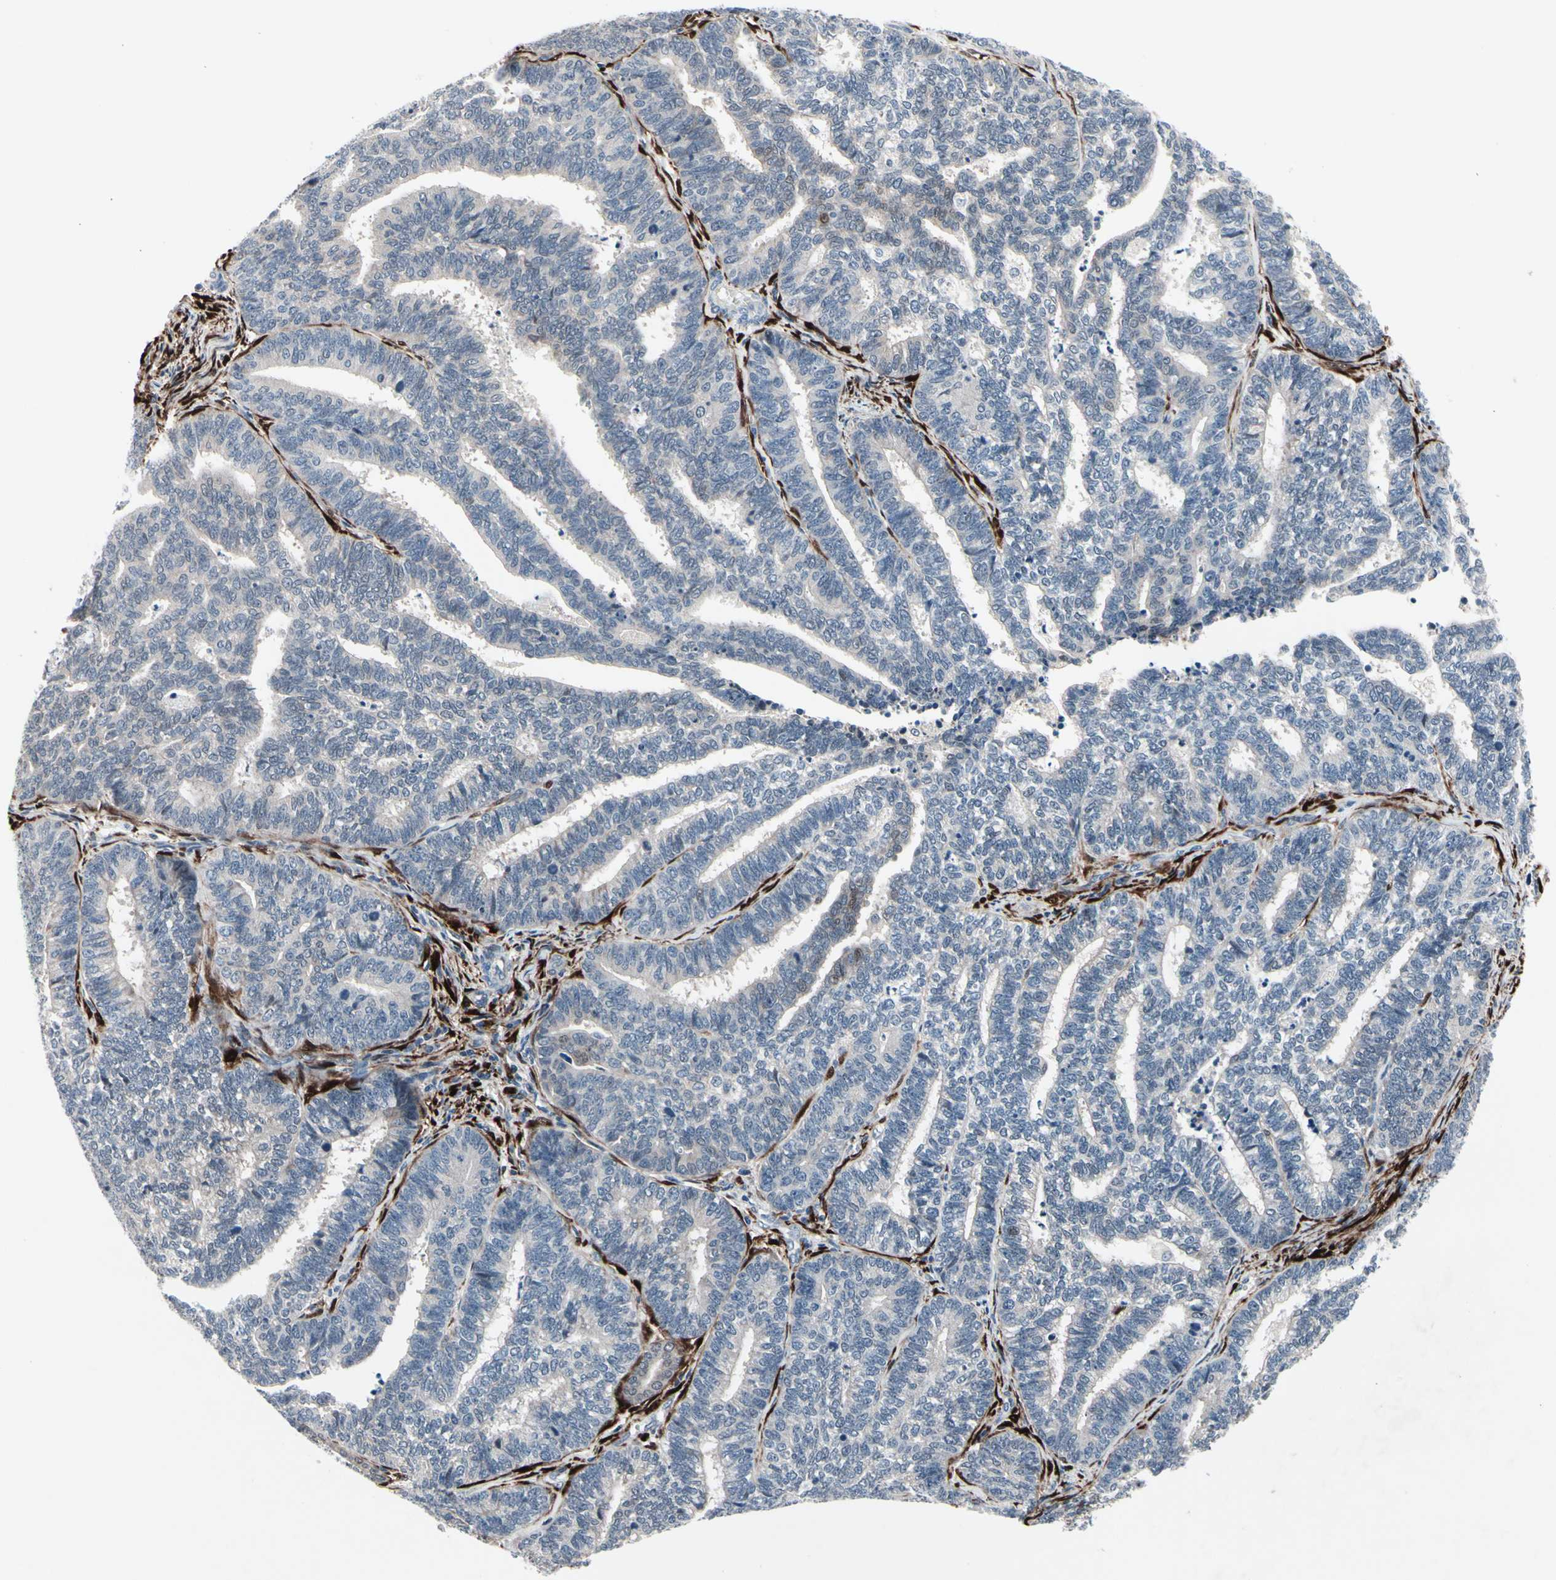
{"staining": {"intensity": "negative", "quantity": "none", "location": "none"}, "tissue": "endometrial cancer", "cell_type": "Tumor cells", "image_type": "cancer", "snomed": [{"axis": "morphology", "description": "Adenocarcinoma, NOS"}, {"axis": "topography", "description": "Endometrium"}], "caption": "Tumor cells are negative for protein expression in human adenocarcinoma (endometrial).", "gene": "TXN", "patient": {"sex": "female", "age": 70}}